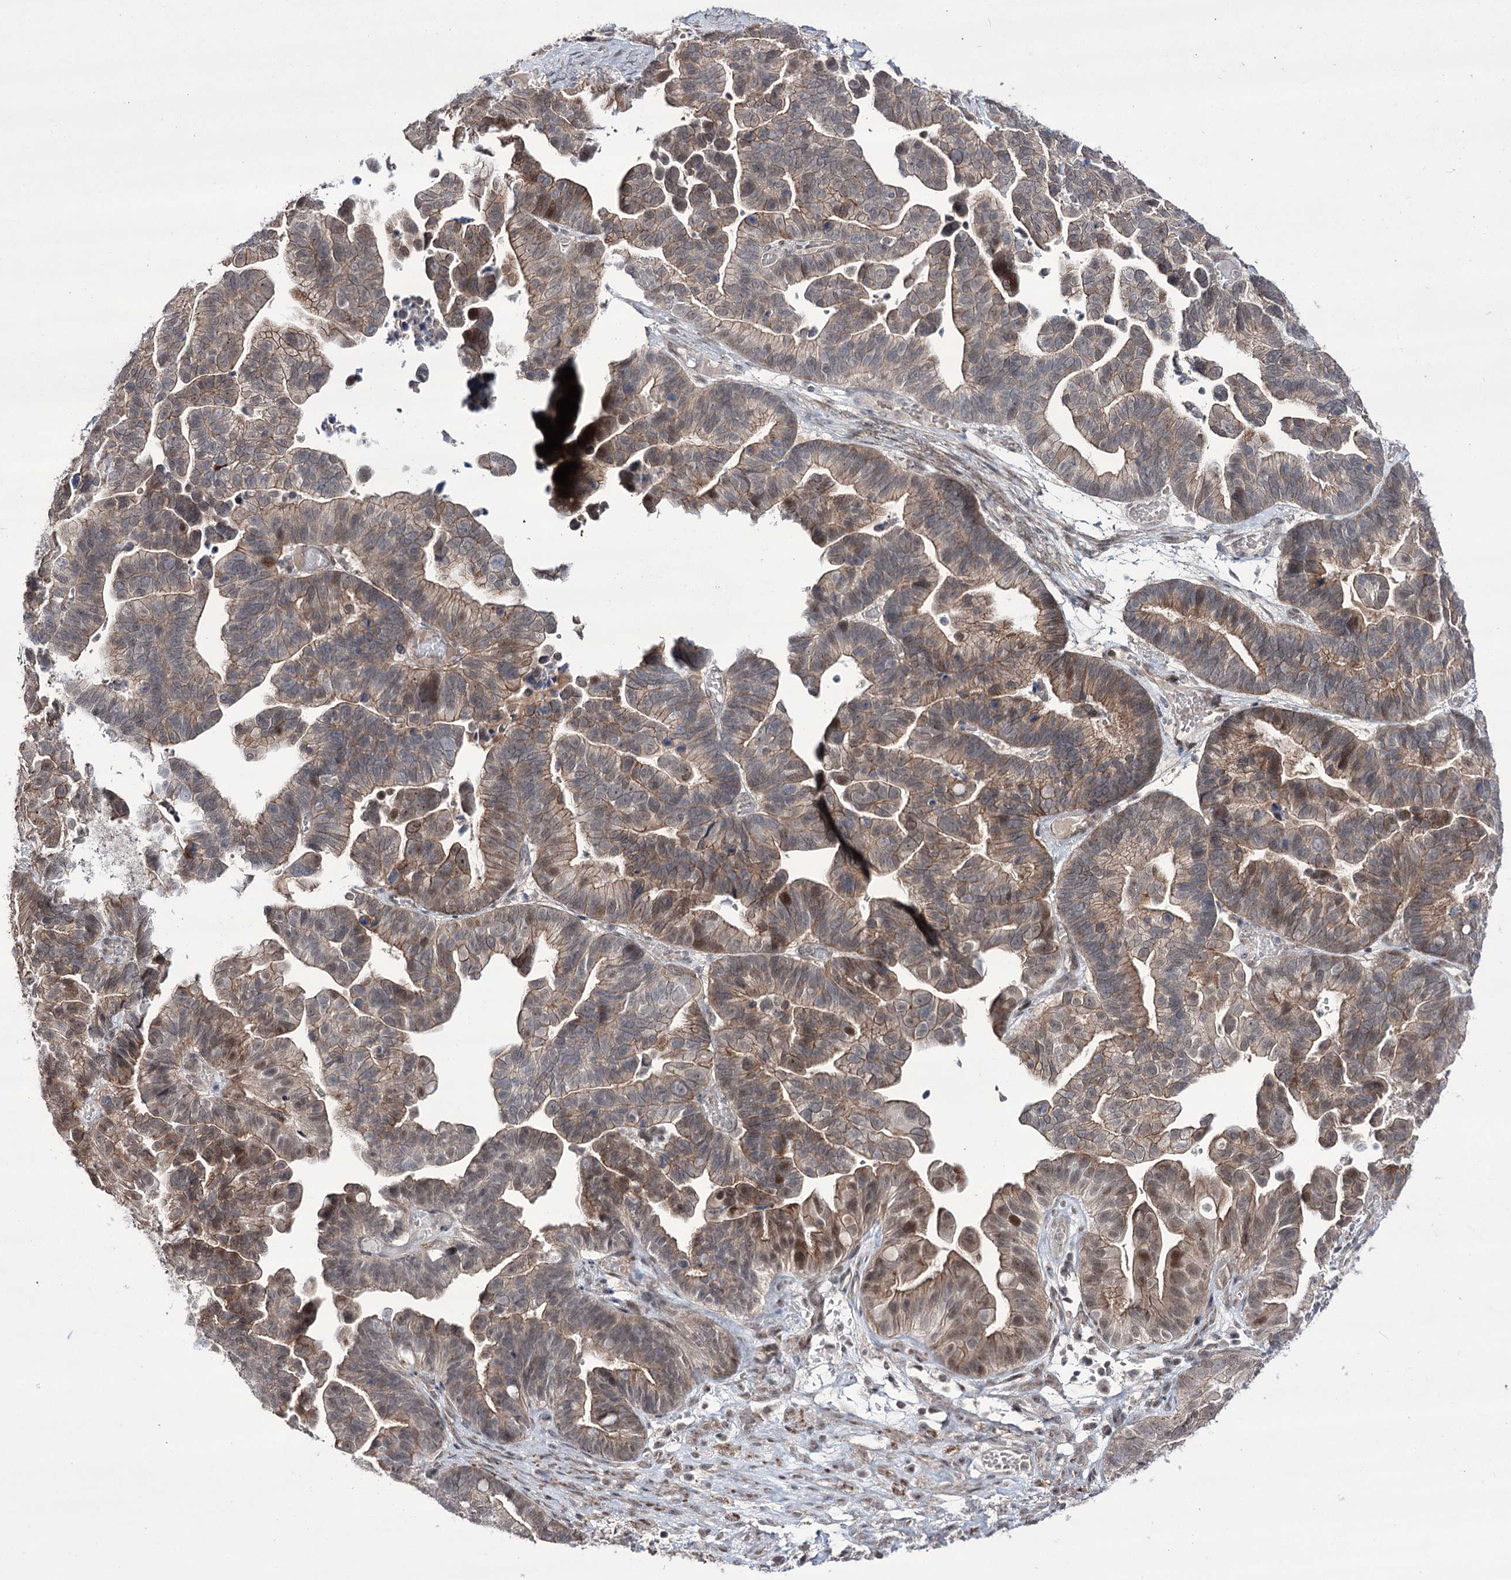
{"staining": {"intensity": "moderate", "quantity": ">75%", "location": "cytoplasmic/membranous,nuclear"}, "tissue": "ovarian cancer", "cell_type": "Tumor cells", "image_type": "cancer", "snomed": [{"axis": "morphology", "description": "Cystadenocarcinoma, serous, NOS"}, {"axis": "topography", "description": "Ovary"}], "caption": "Immunohistochemical staining of serous cystadenocarcinoma (ovarian) shows moderate cytoplasmic/membranous and nuclear protein expression in about >75% of tumor cells. Using DAB (3,3'-diaminobenzidine) (brown) and hematoxylin (blue) stains, captured at high magnification using brightfield microscopy.", "gene": "HOXC11", "patient": {"sex": "female", "age": 56}}